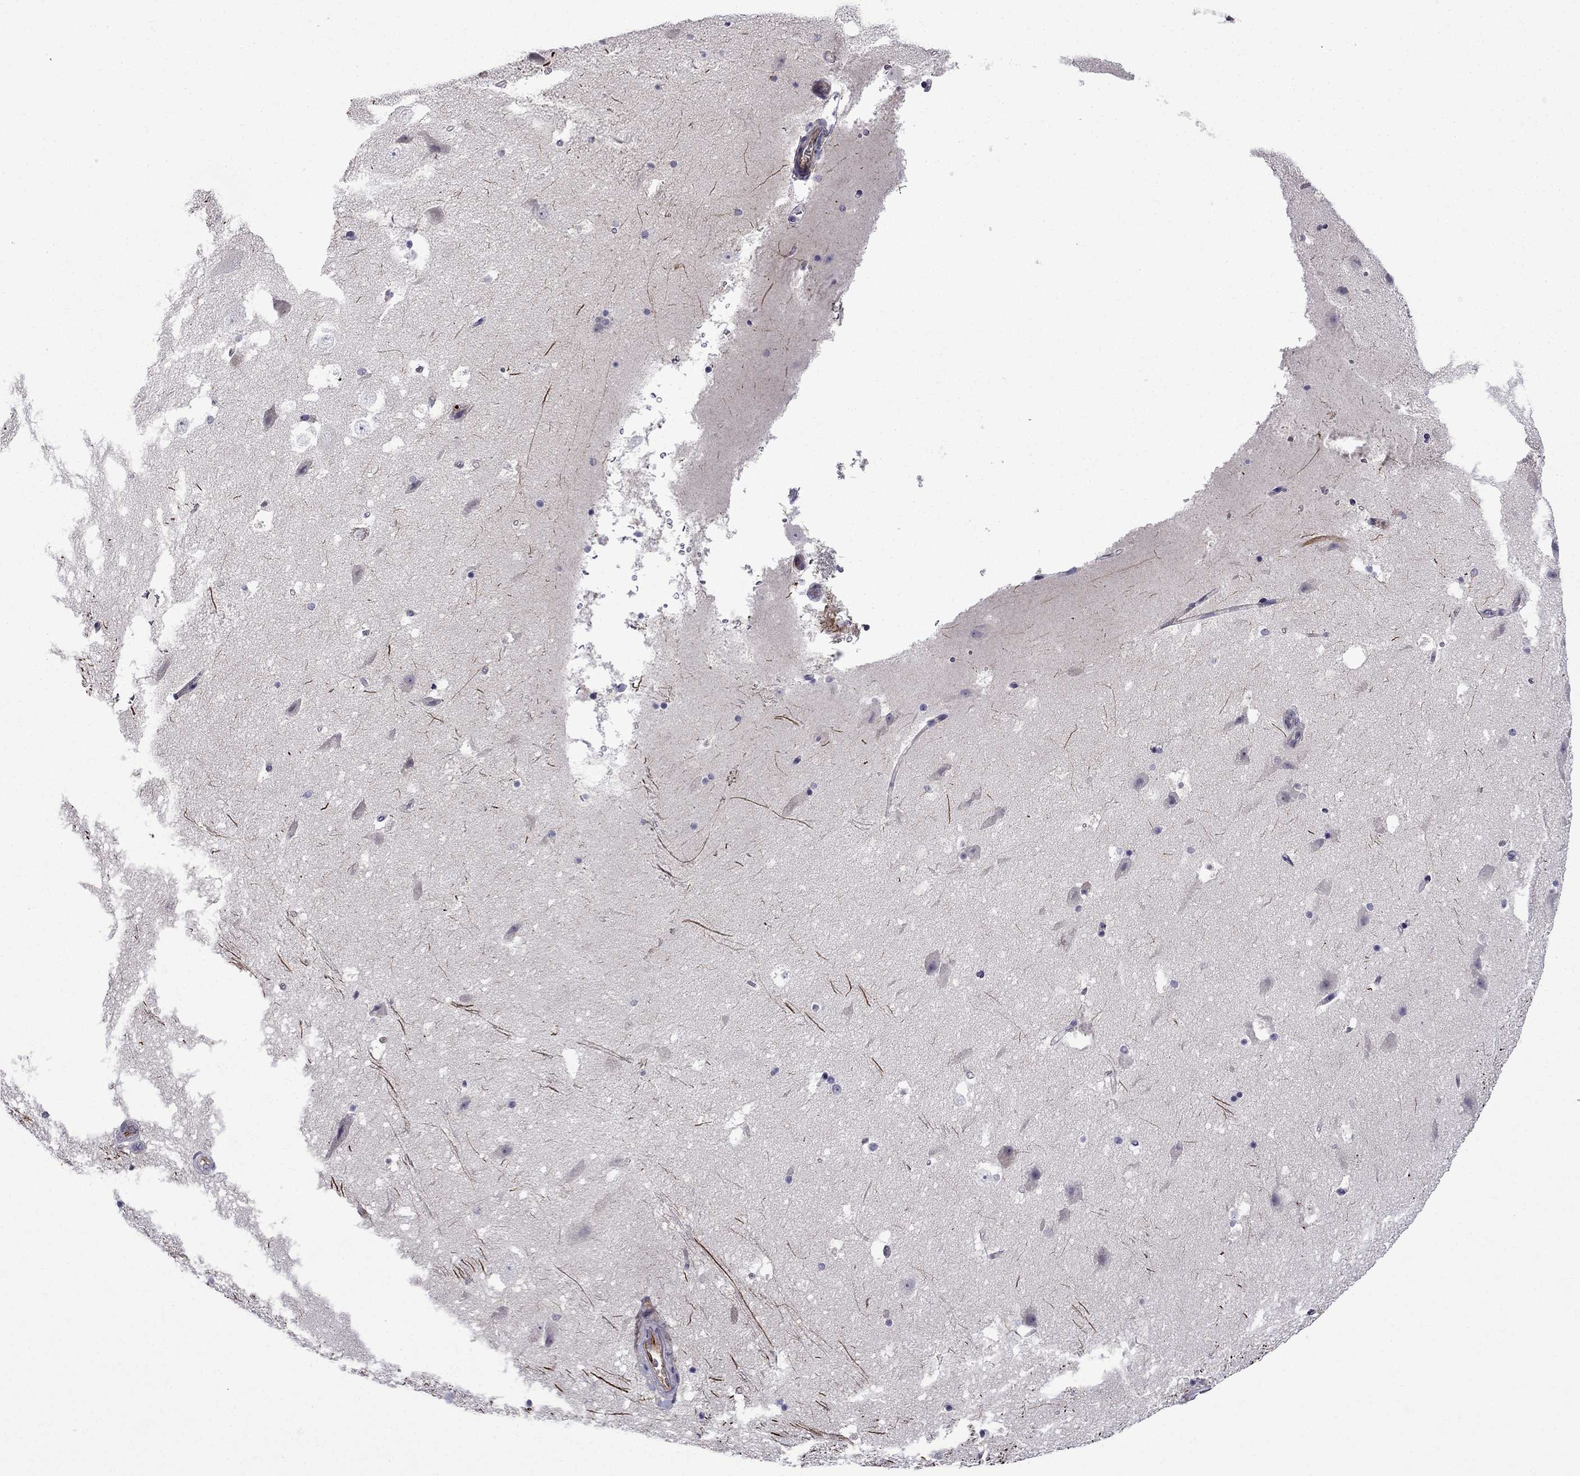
{"staining": {"intensity": "negative", "quantity": "none", "location": "none"}, "tissue": "hippocampus", "cell_type": "Glial cells", "image_type": "normal", "snomed": [{"axis": "morphology", "description": "Normal tissue, NOS"}, {"axis": "topography", "description": "Hippocampus"}], "caption": "Photomicrograph shows no significant protein expression in glial cells of unremarkable hippocampus. (DAB immunohistochemistry with hematoxylin counter stain).", "gene": "PI16", "patient": {"sex": "male", "age": 51}}